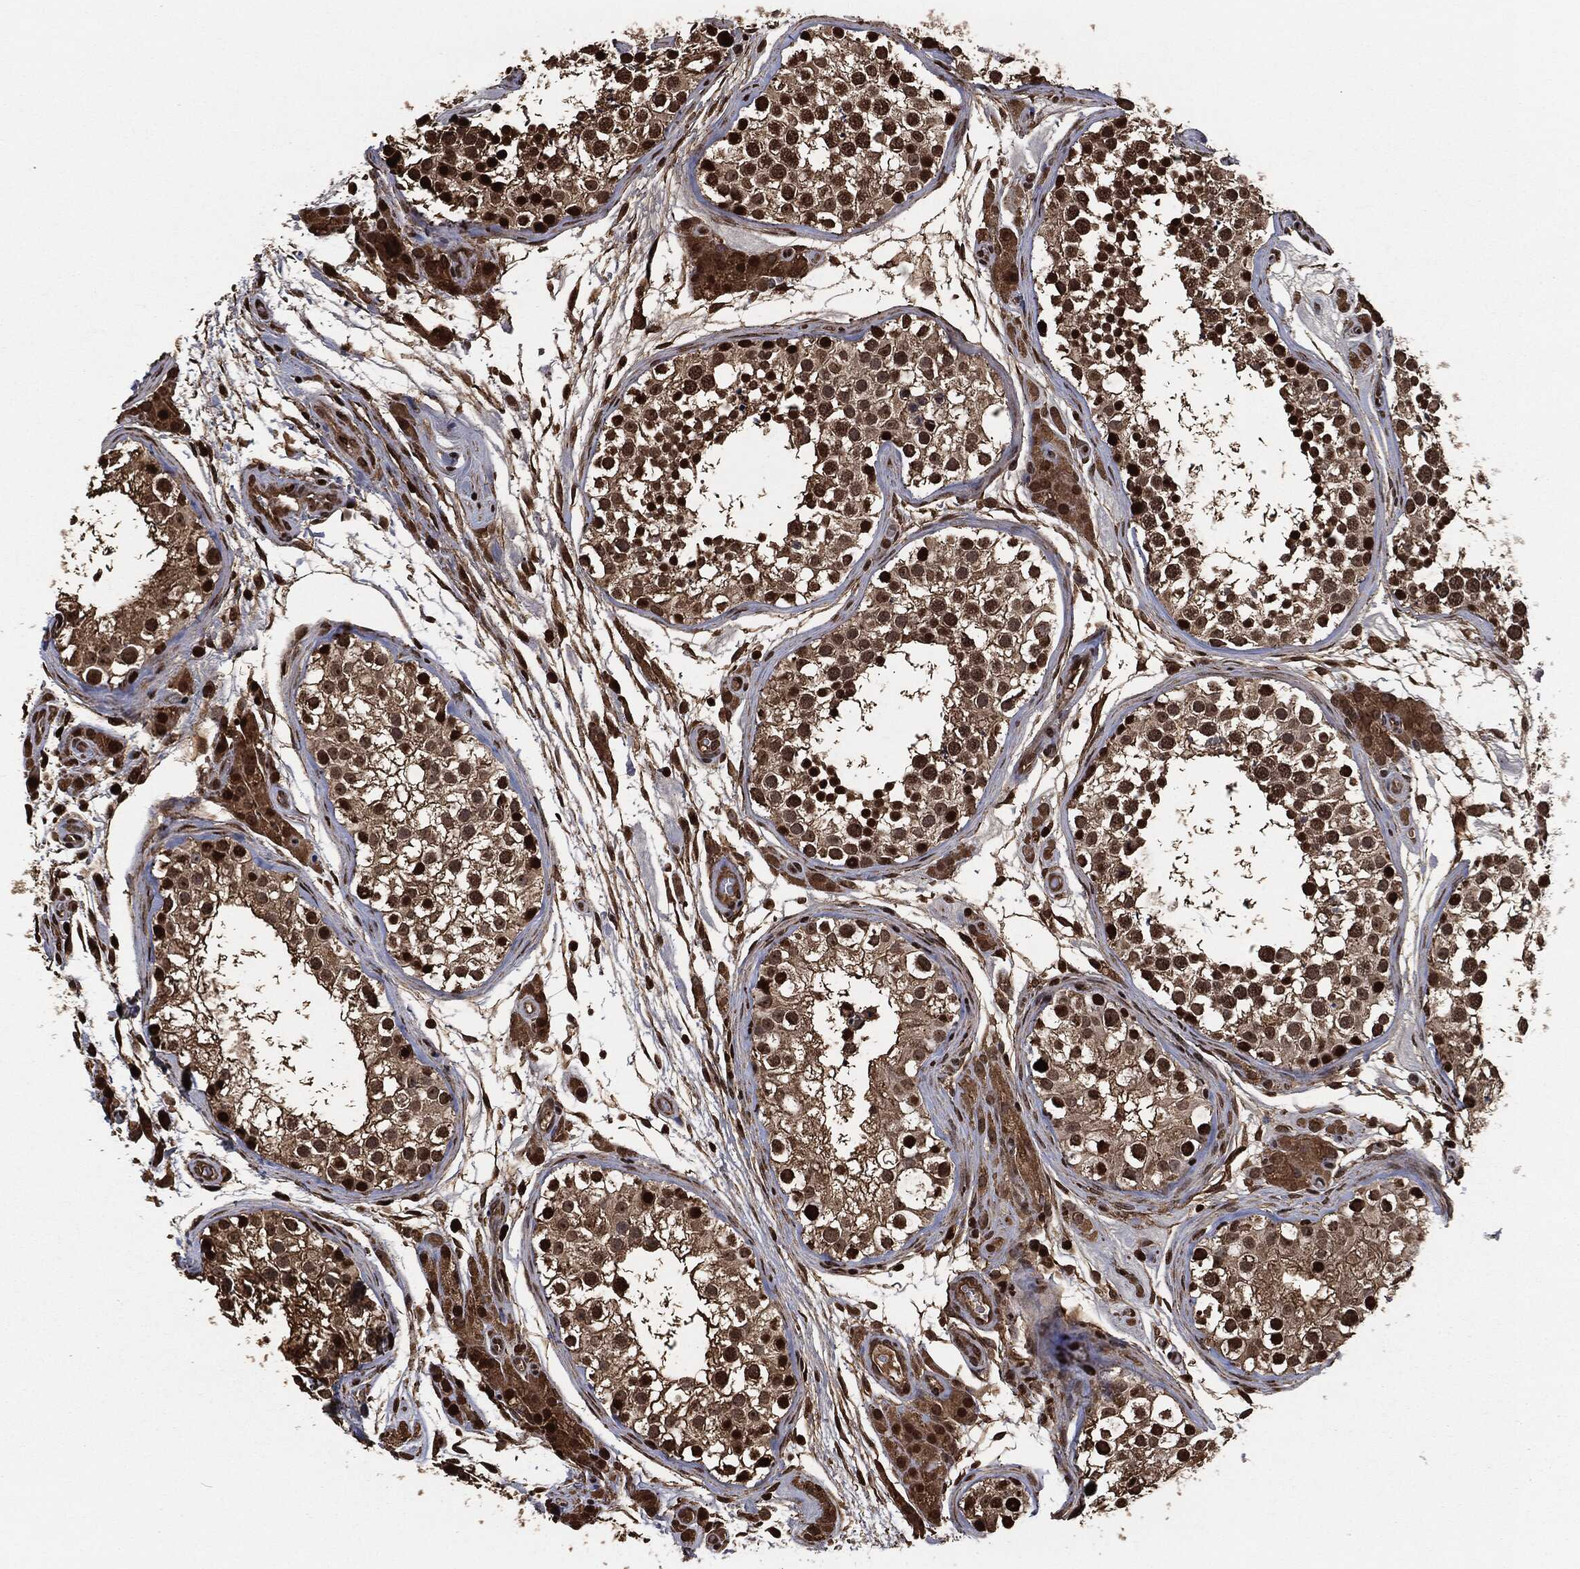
{"staining": {"intensity": "strong", "quantity": "<25%", "location": "nuclear"}, "tissue": "testis", "cell_type": "Cells in seminiferous ducts", "image_type": "normal", "snomed": [{"axis": "morphology", "description": "Normal tissue, NOS"}, {"axis": "topography", "description": "Testis"}], "caption": "Immunohistochemistry (IHC) of unremarkable testis exhibits medium levels of strong nuclear staining in about <25% of cells in seminiferous ducts. The protein is stained brown, and the nuclei are stained in blue (DAB (3,3'-diaminobenzidine) IHC with brightfield microscopy, high magnification).", "gene": "SNAI1", "patient": {"sex": "male", "age": 31}}